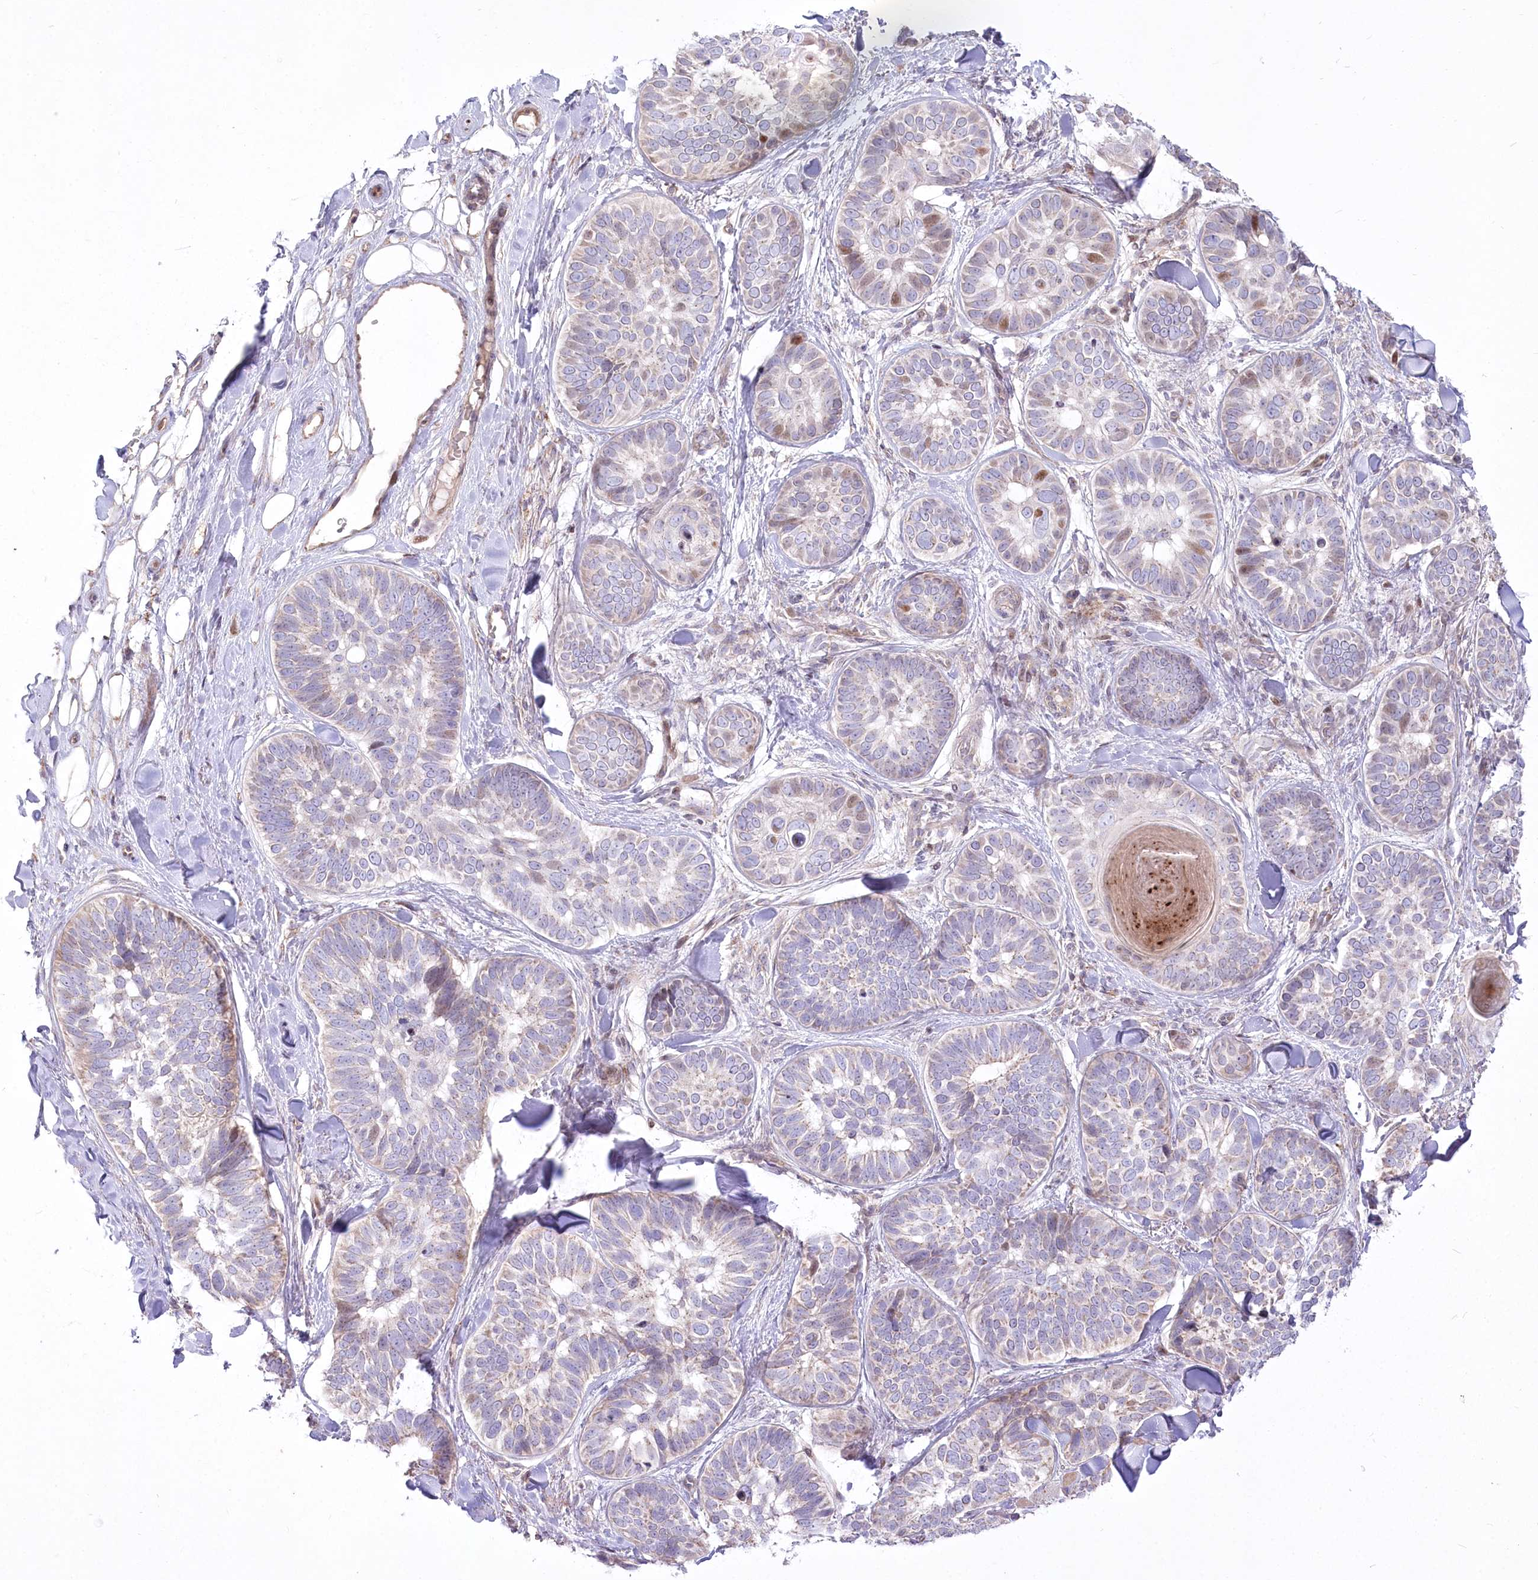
{"staining": {"intensity": "moderate", "quantity": "<25%", "location": "nuclear"}, "tissue": "skin cancer", "cell_type": "Tumor cells", "image_type": "cancer", "snomed": [{"axis": "morphology", "description": "Basal cell carcinoma"}, {"axis": "topography", "description": "Skin"}], "caption": "There is low levels of moderate nuclear staining in tumor cells of skin cancer (basal cell carcinoma), as demonstrated by immunohistochemical staining (brown color).", "gene": "CEP164", "patient": {"sex": "male", "age": 62}}